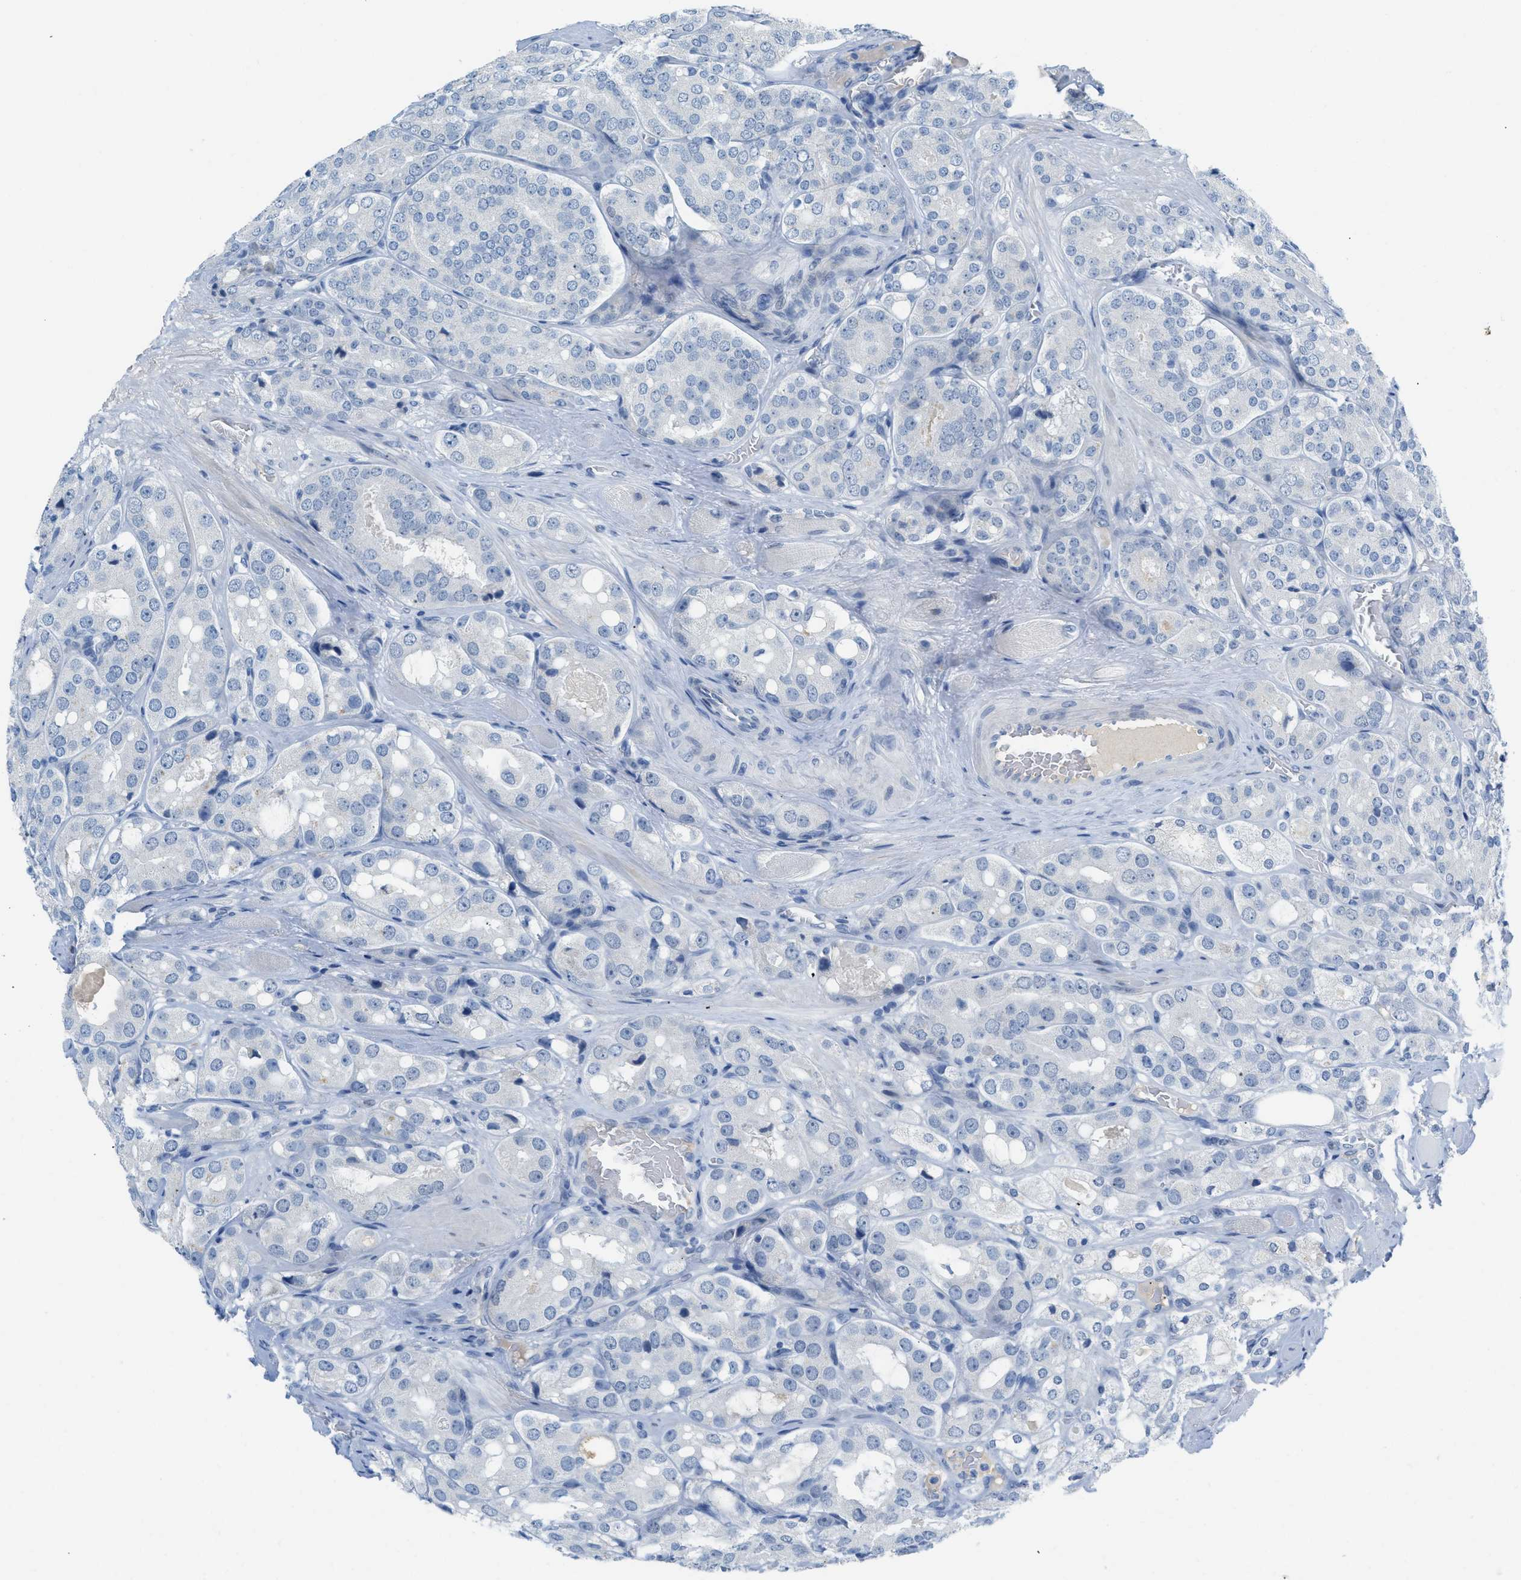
{"staining": {"intensity": "negative", "quantity": "none", "location": "none"}, "tissue": "prostate cancer", "cell_type": "Tumor cells", "image_type": "cancer", "snomed": [{"axis": "morphology", "description": "Adenocarcinoma, High grade"}, {"axis": "topography", "description": "Prostate"}], "caption": "IHC of human prostate cancer (adenocarcinoma (high-grade)) demonstrates no expression in tumor cells.", "gene": "HSF2", "patient": {"sex": "male", "age": 65}}